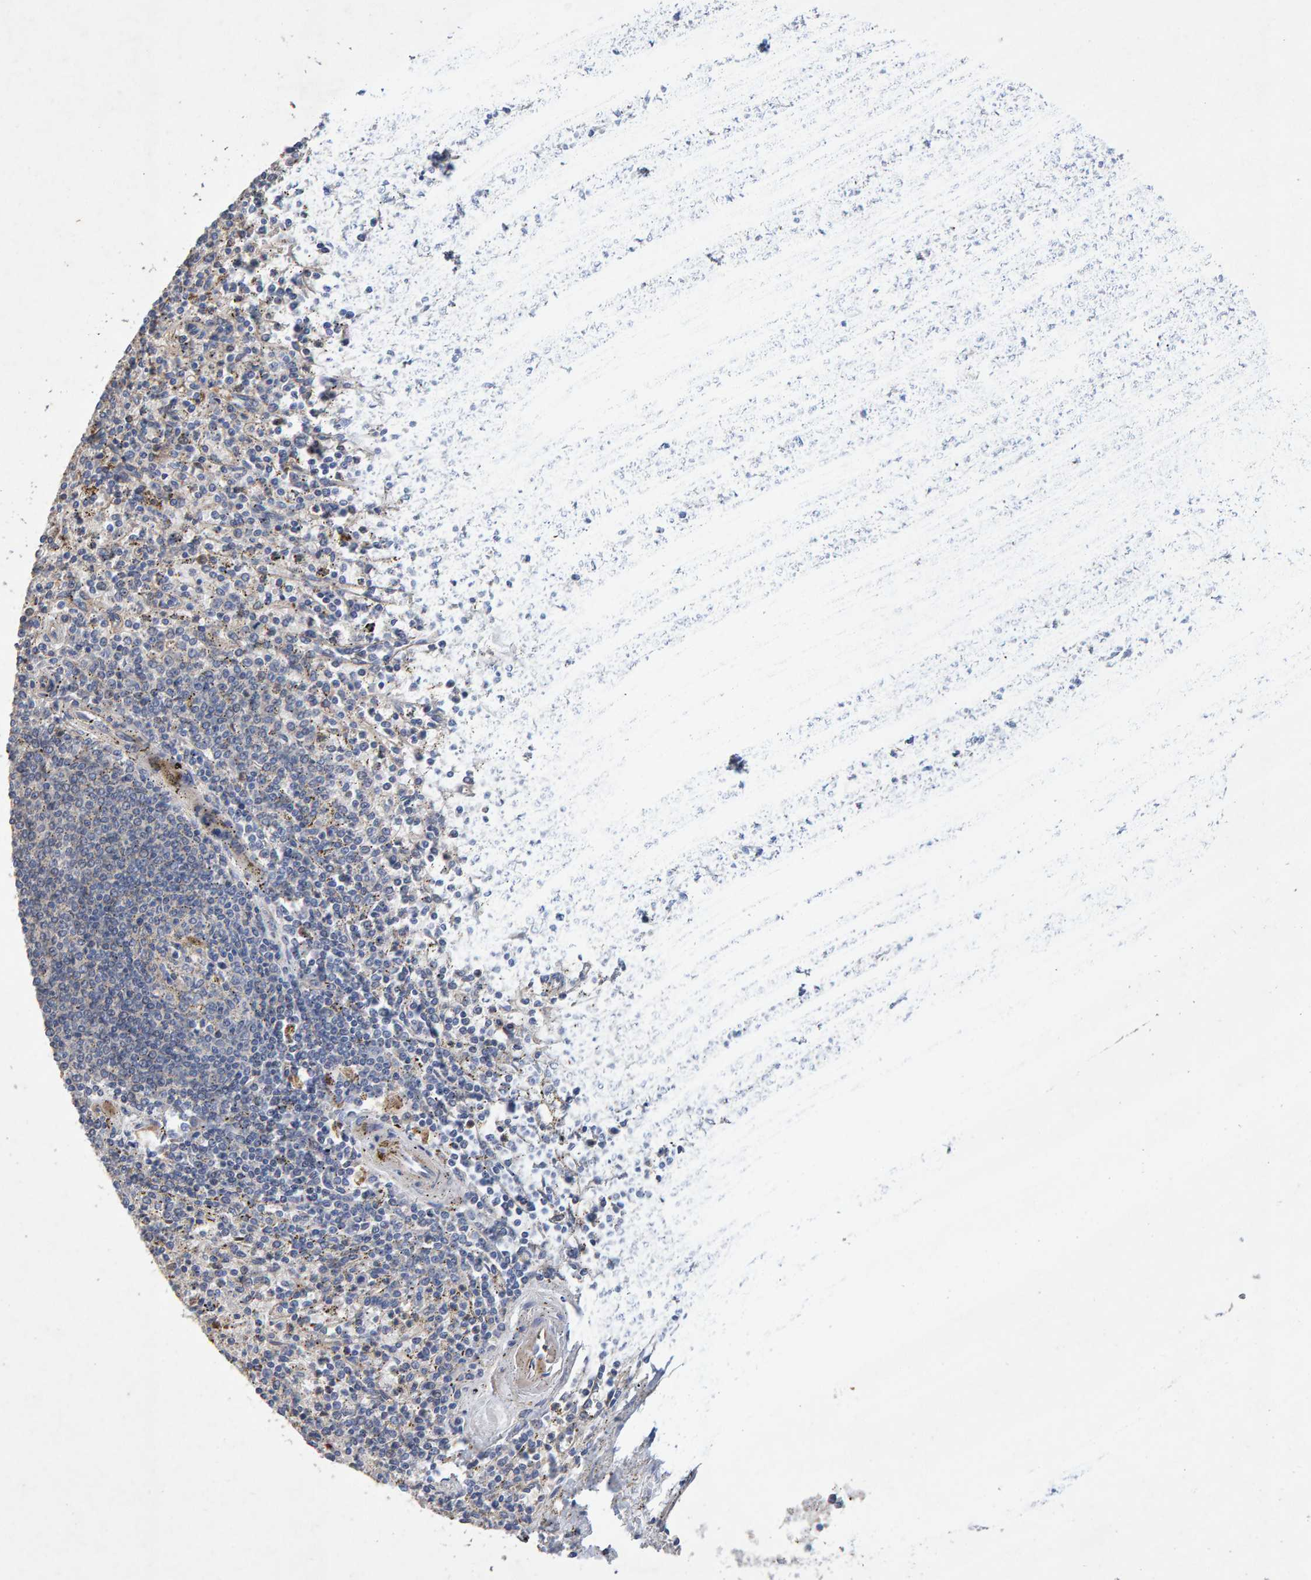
{"staining": {"intensity": "negative", "quantity": "none", "location": "none"}, "tissue": "spleen", "cell_type": "Cells in red pulp", "image_type": "normal", "snomed": [{"axis": "morphology", "description": "Normal tissue, NOS"}, {"axis": "topography", "description": "Spleen"}], "caption": "A micrograph of human spleen is negative for staining in cells in red pulp. (DAB immunohistochemistry visualized using brightfield microscopy, high magnification).", "gene": "EFR3A", "patient": {"sex": "male", "age": 72}}